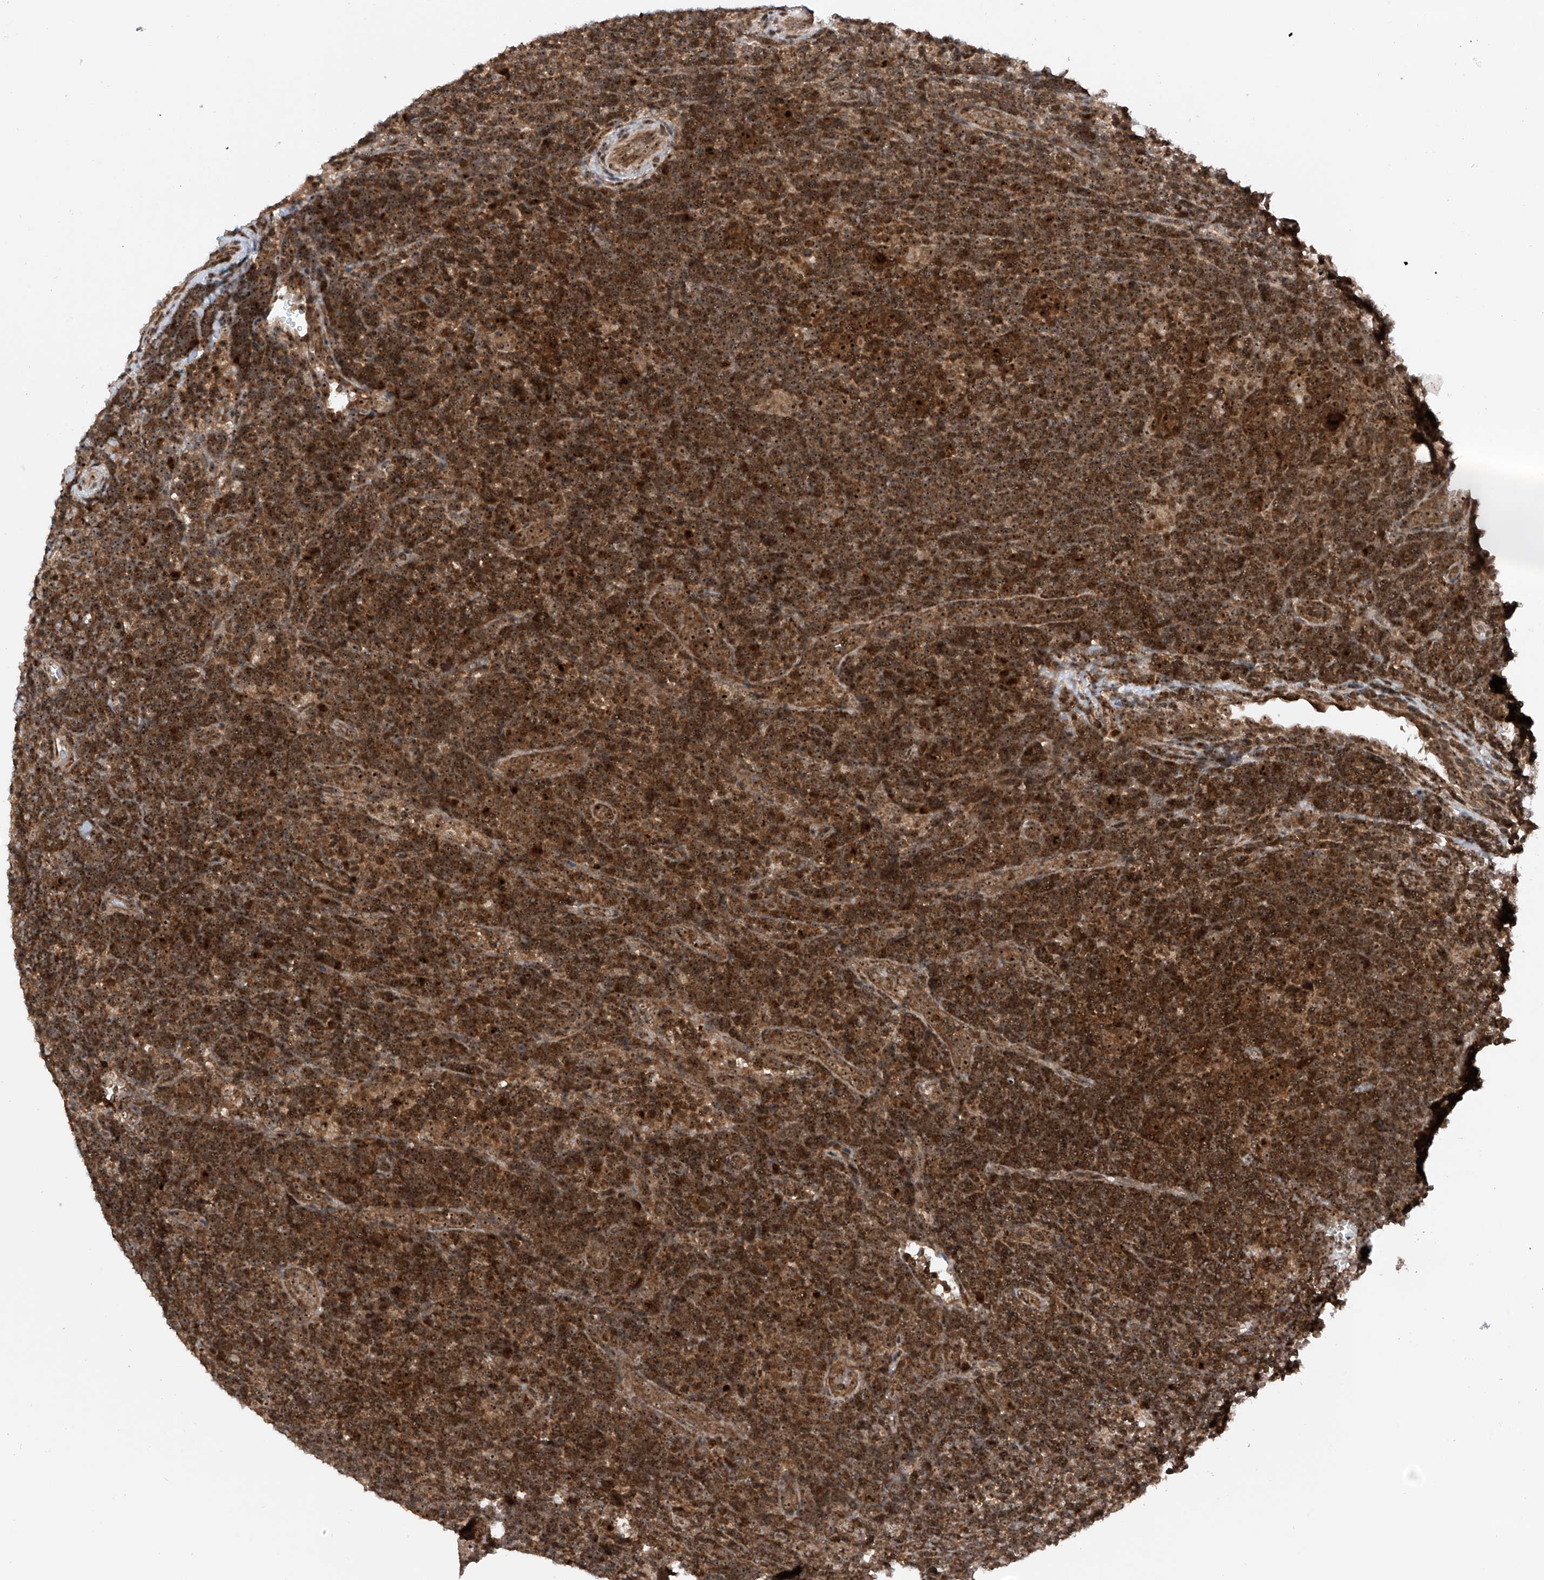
{"staining": {"intensity": "moderate", "quantity": ">75%", "location": "cytoplasmic/membranous,nuclear"}, "tissue": "lymphoma", "cell_type": "Tumor cells", "image_type": "cancer", "snomed": [{"axis": "morphology", "description": "Hodgkin's disease, NOS"}, {"axis": "topography", "description": "Lymph node"}], "caption": "Approximately >75% of tumor cells in lymphoma display moderate cytoplasmic/membranous and nuclear protein staining as visualized by brown immunohistochemical staining.", "gene": "C1orf131", "patient": {"sex": "female", "age": 57}}